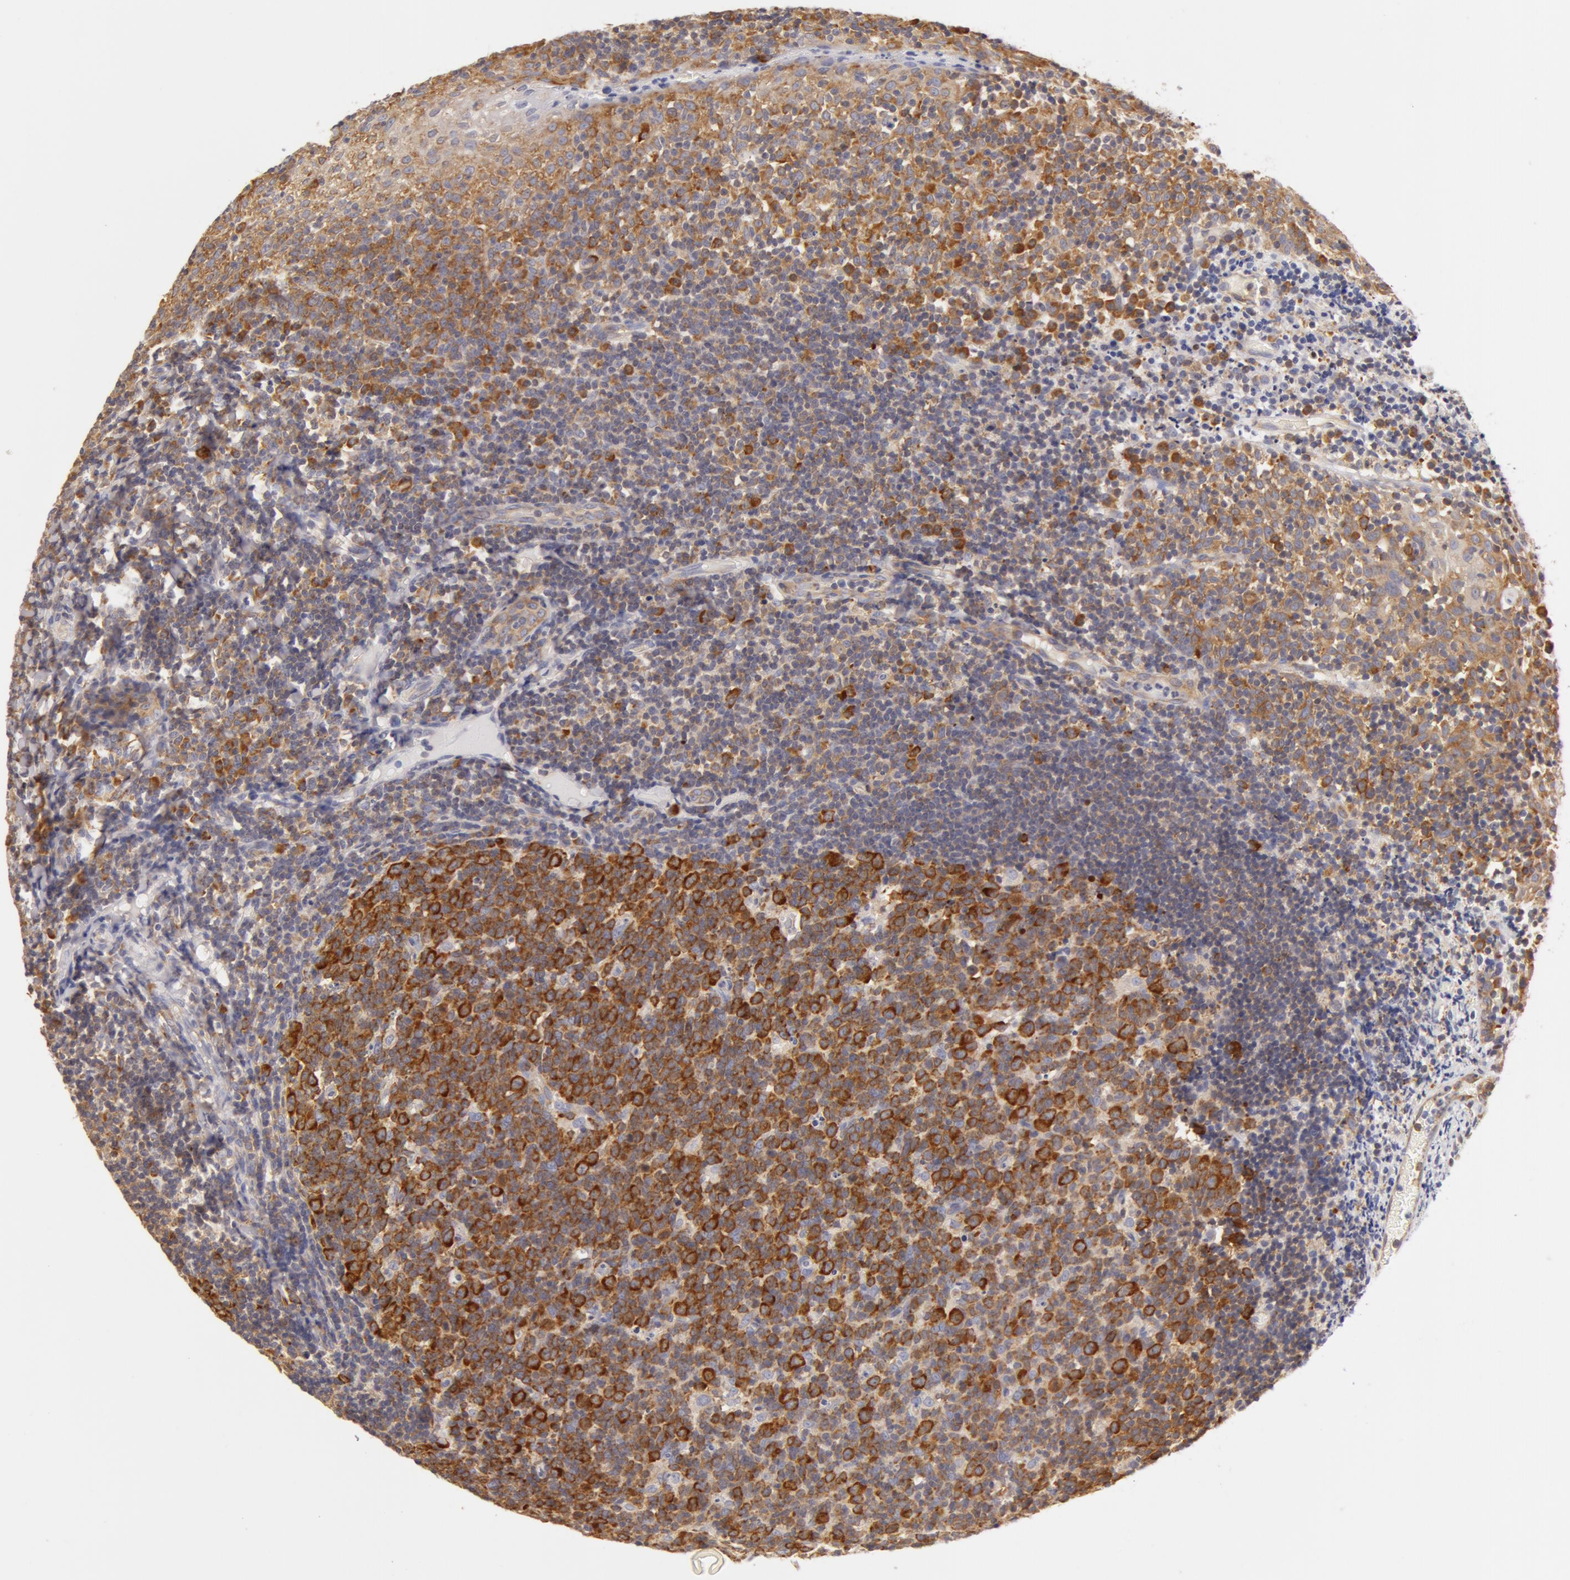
{"staining": {"intensity": "strong", "quantity": ">75%", "location": "cytoplasmic/membranous"}, "tissue": "tonsil", "cell_type": "Germinal center cells", "image_type": "normal", "snomed": [{"axis": "morphology", "description": "Normal tissue, NOS"}, {"axis": "topography", "description": "Tonsil"}], "caption": "Protein staining exhibits strong cytoplasmic/membranous expression in about >75% of germinal center cells in normal tonsil.", "gene": "DDX3X", "patient": {"sex": "male", "age": 6}}